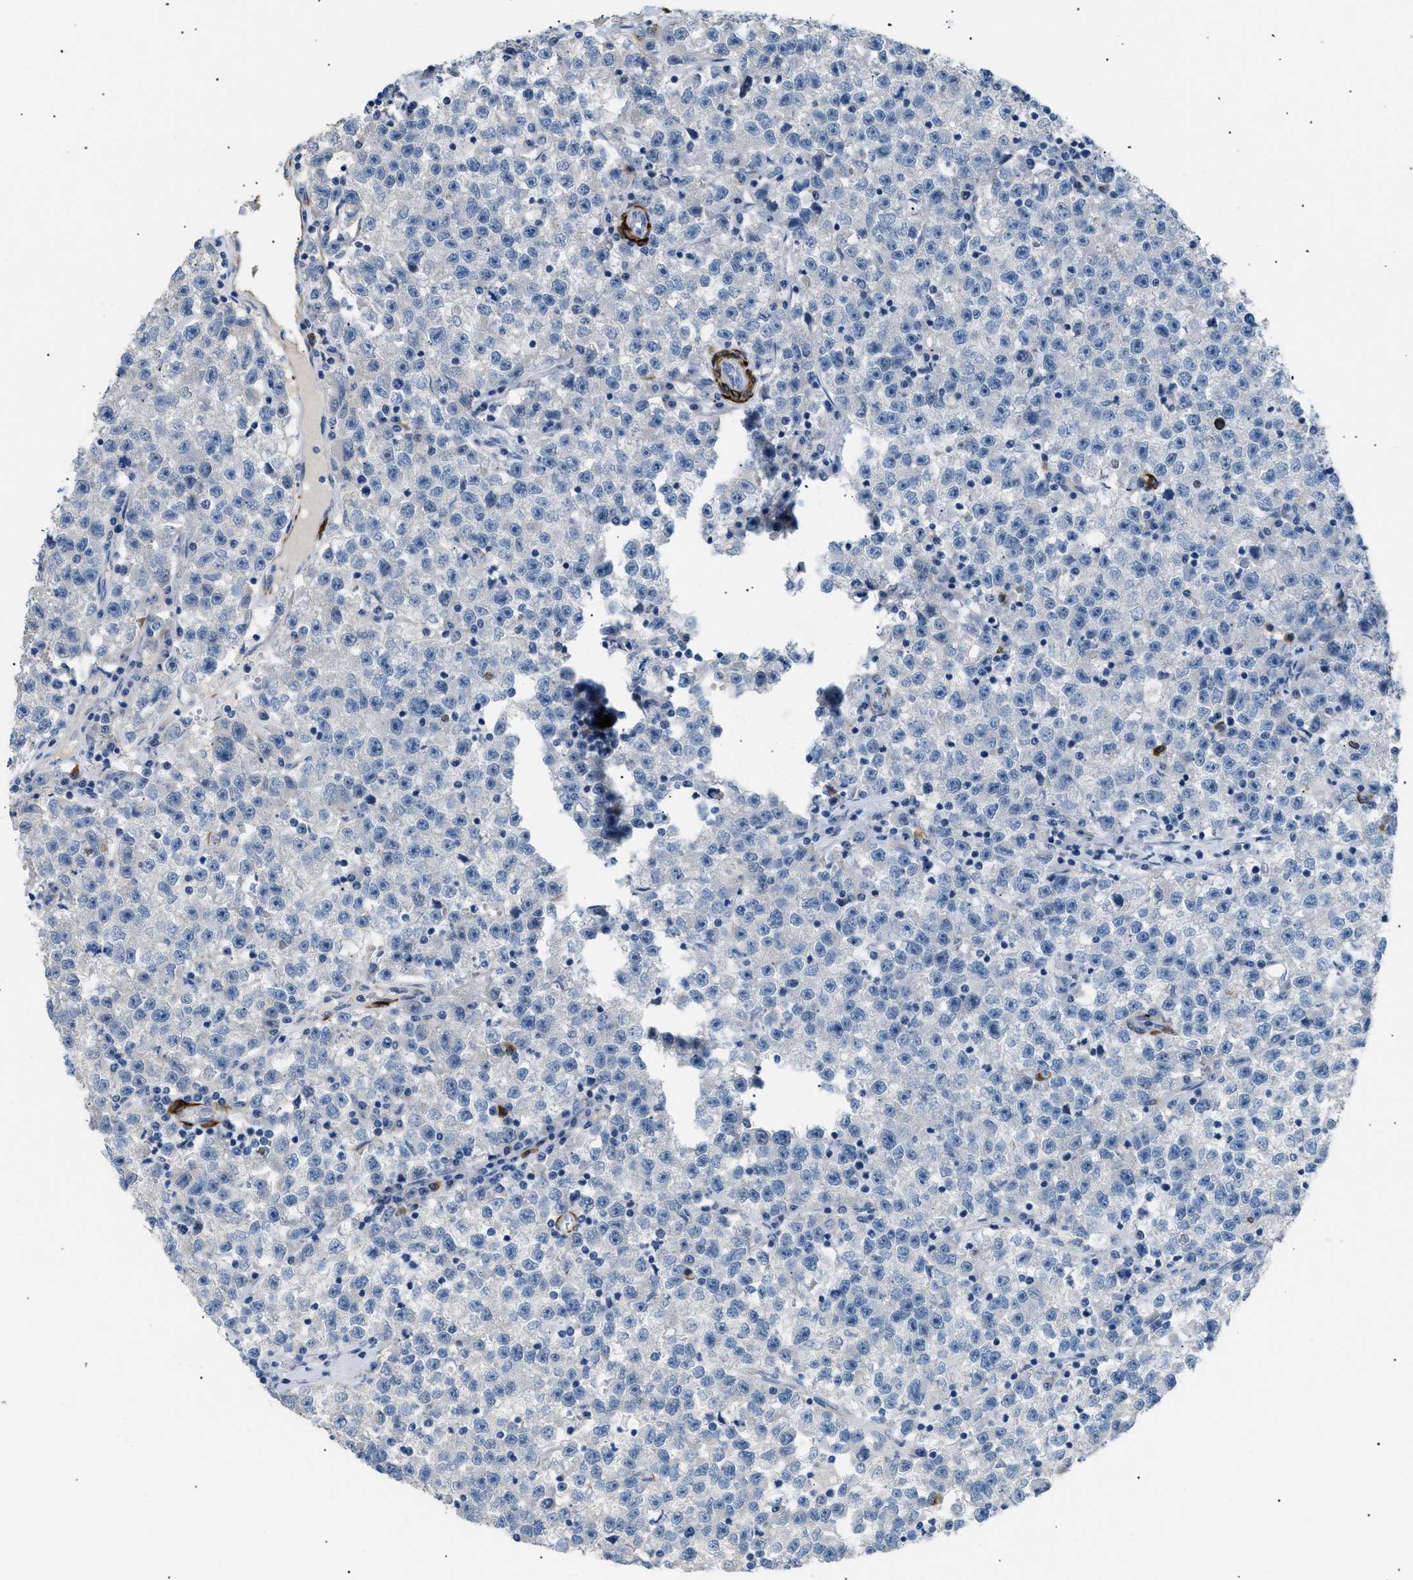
{"staining": {"intensity": "negative", "quantity": "none", "location": "none"}, "tissue": "testis cancer", "cell_type": "Tumor cells", "image_type": "cancer", "snomed": [{"axis": "morphology", "description": "Seminoma, NOS"}, {"axis": "topography", "description": "Testis"}], "caption": "Seminoma (testis) was stained to show a protein in brown. There is no significant expression in tumor cells.", "gene": "ICA1", "patient": {"sex": "male", "age": 22}}